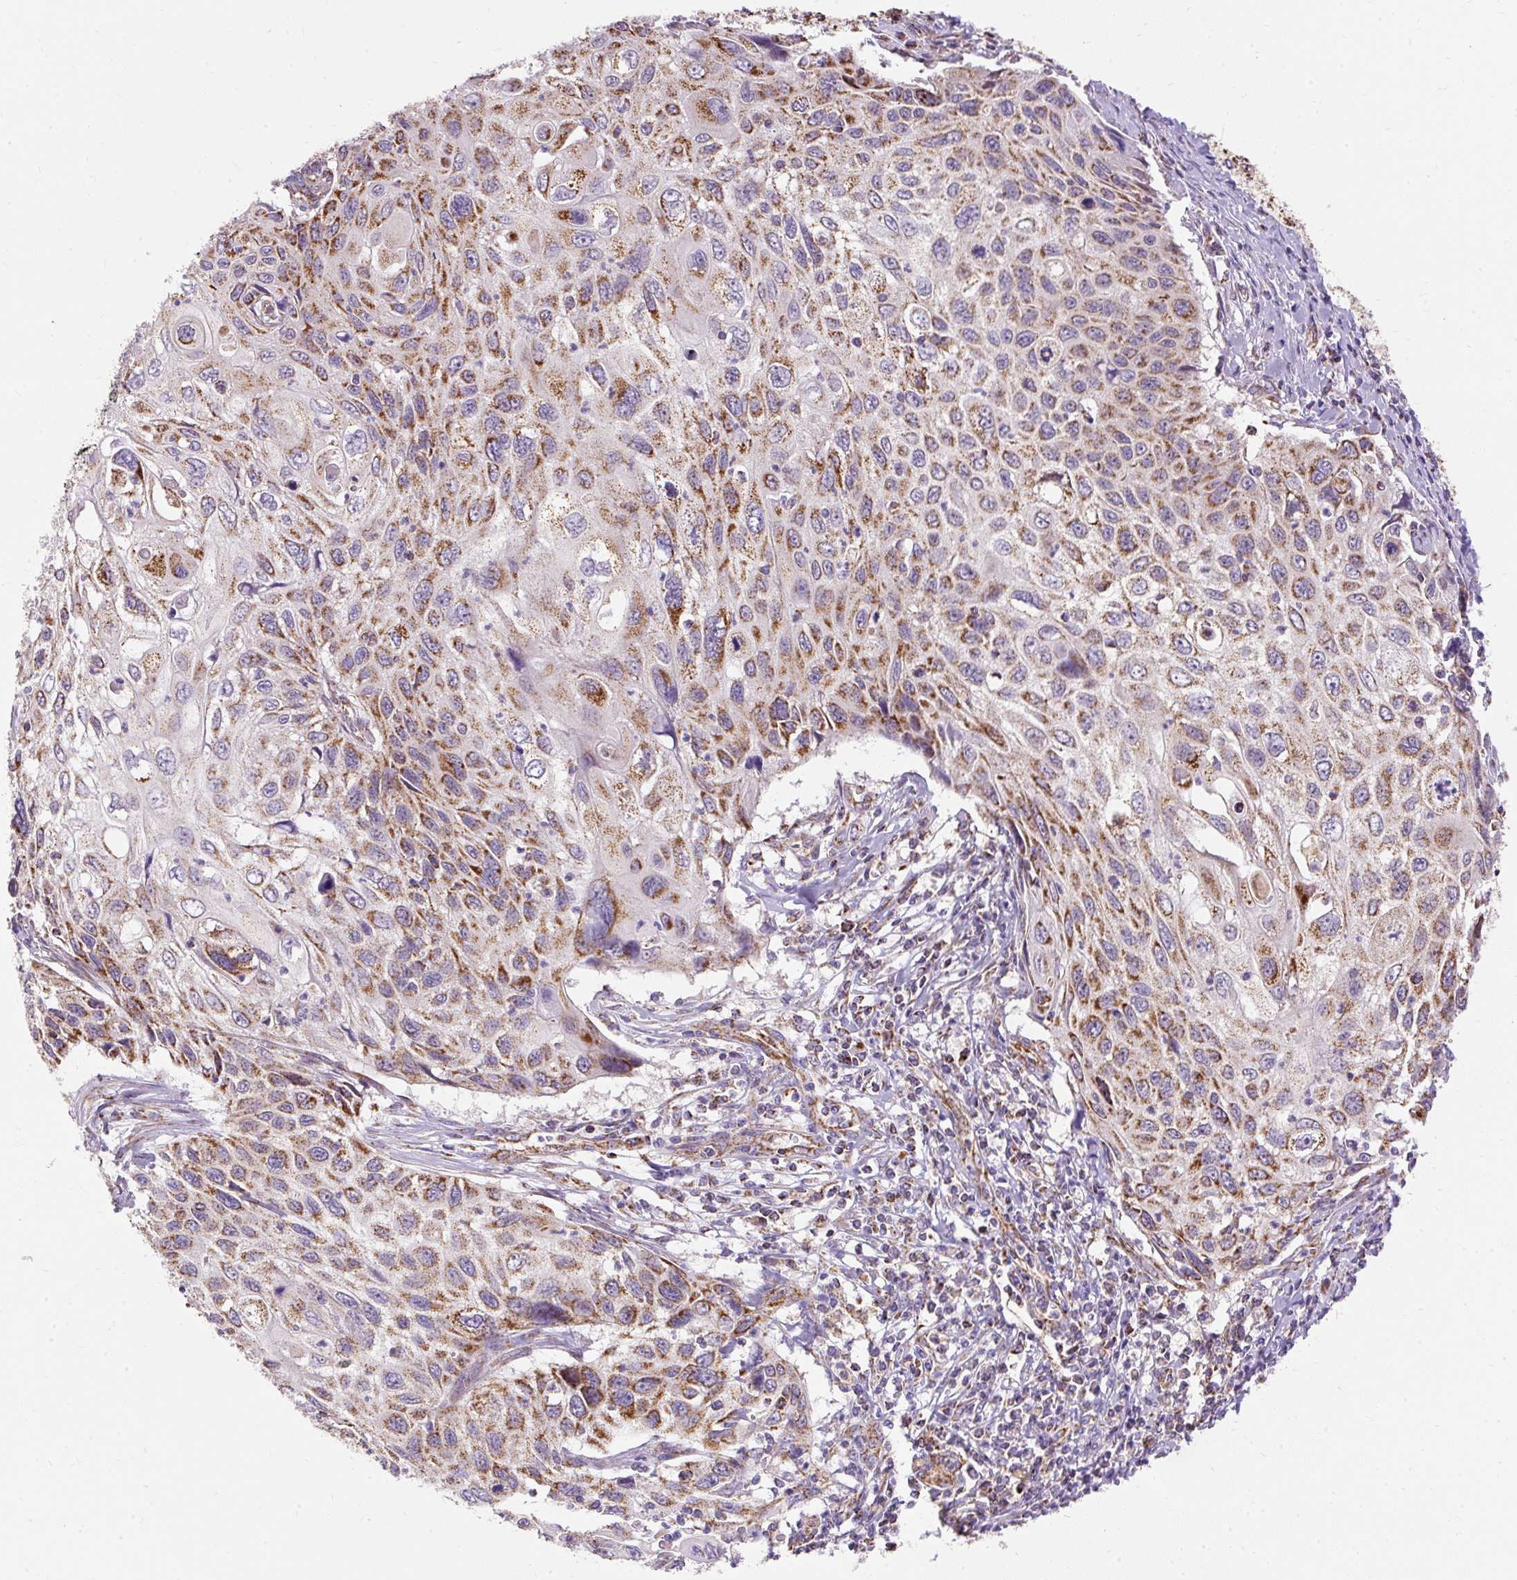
{"staining": {"intensity": "moderate", "quantity": ">75%", "location": "cytoplasmic/membranous"}, "tissue": "cervical cancer", "cell_type": "Tumor cells", "image_type": "cancer", "snomed": [{"axis": "morphology", "description": "Squamous cell carcinoma, NOS"}, {"axis": "topography", "description": "Cervix"}], "caption": "Human cervical cancer (squamous cell carcinoma) stained with a brown dye demonstrates moderate cytoplasmic/membranous positive positivity in about >75% of tumor cells.", "gene": "CEP290", "patient": {"sex": "female", "age": 70}}